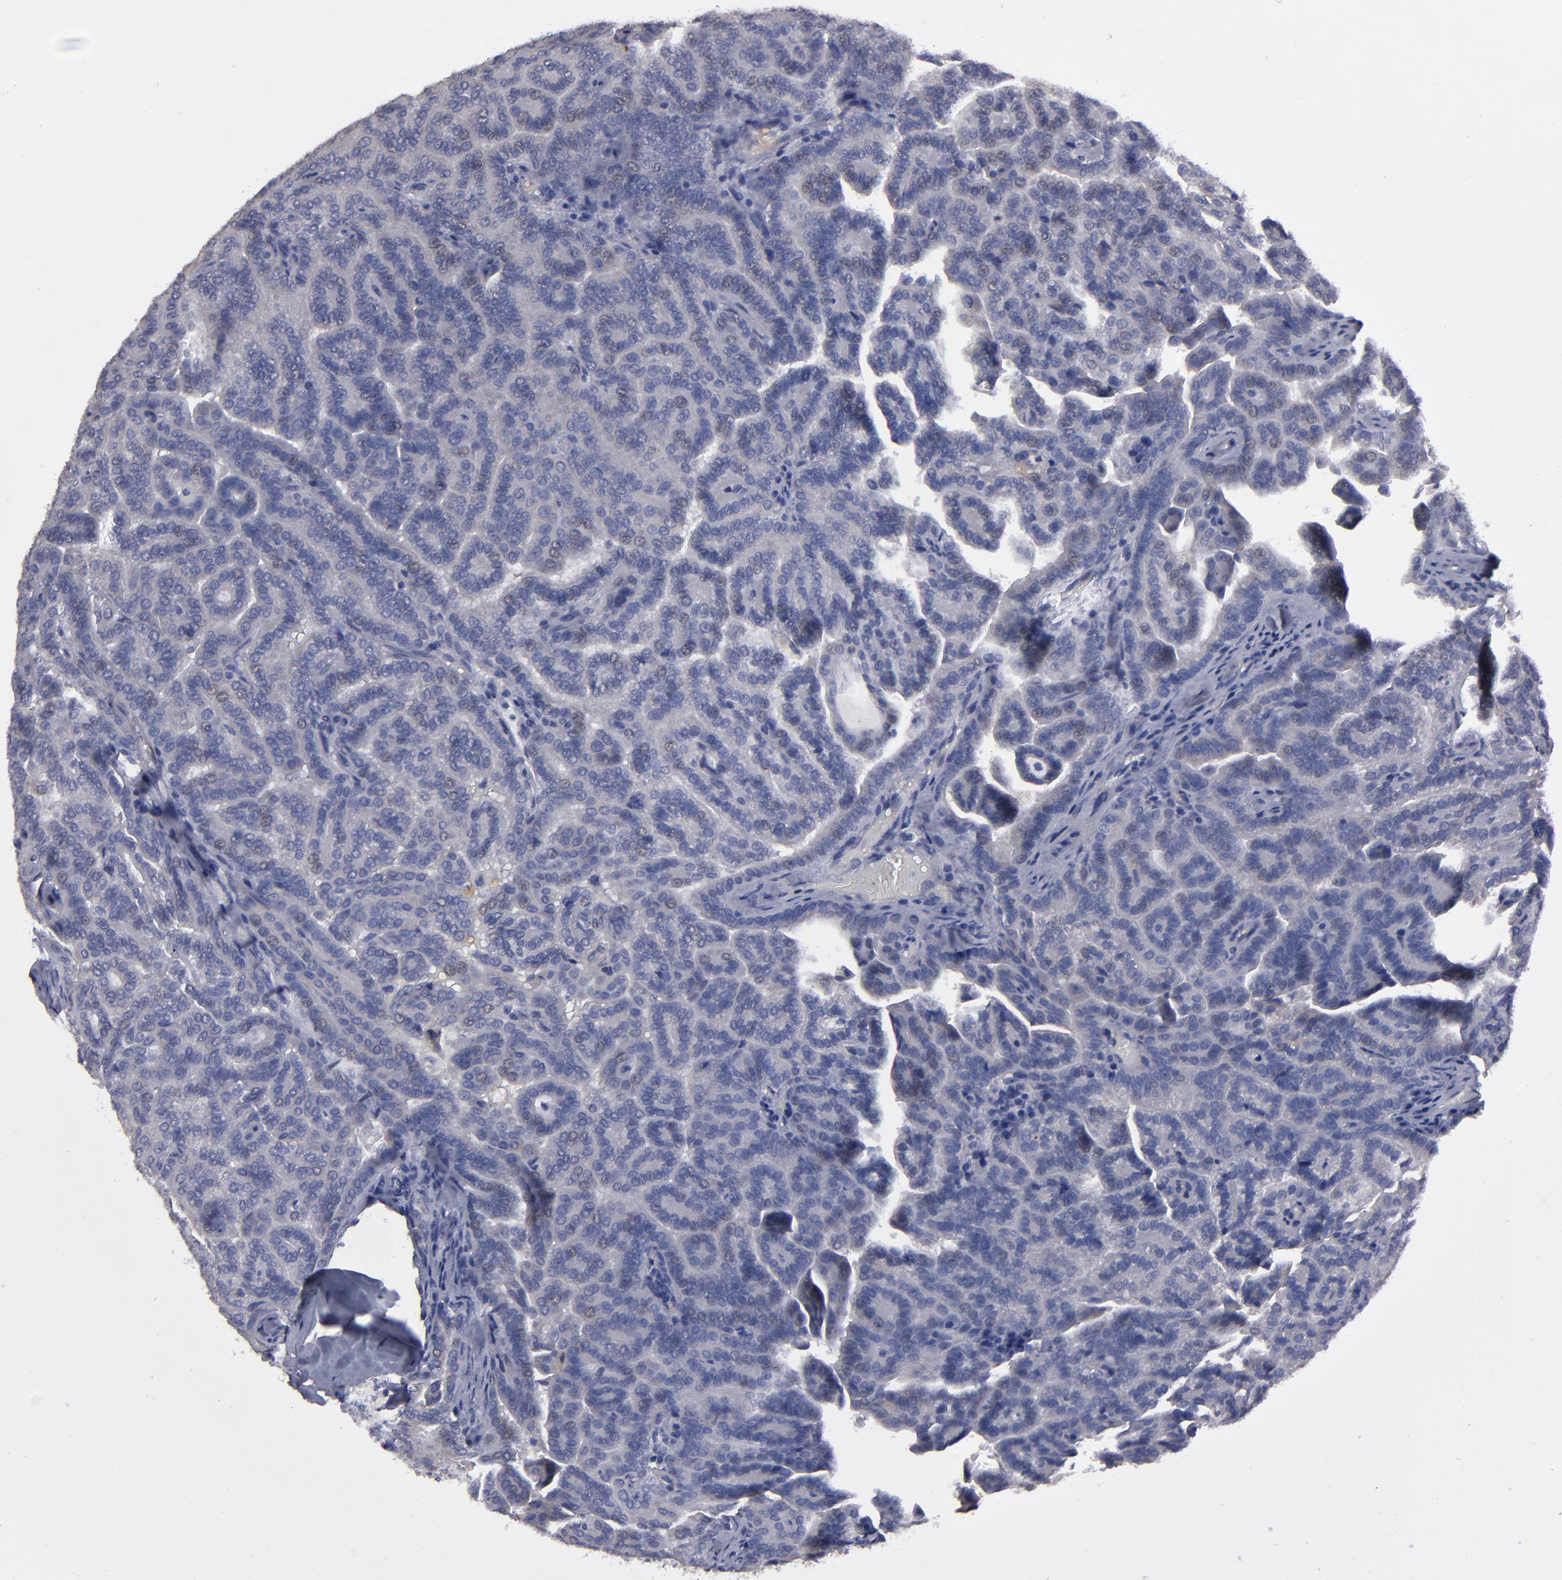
{"staining": {"intensity": "negative", "quantity": "none", "location": "none"}, "tissue": "renal cancer", "cell_type": "Tumor cells", "image_type": "cancer", "snomed": [{"axis": "morphology", "description": "Adenocarcinoma, NOS"}, {"axis": "topography", "description": "Kidney"}], "caption": "An immunohistochemistry histopathology image of adenocarcinoma (renal) is shown. There is no staining in tumor cells of adenocarcinoma (renal).", "gene": "ZNF175", "patient": {"sex": "male", "age": 61}}